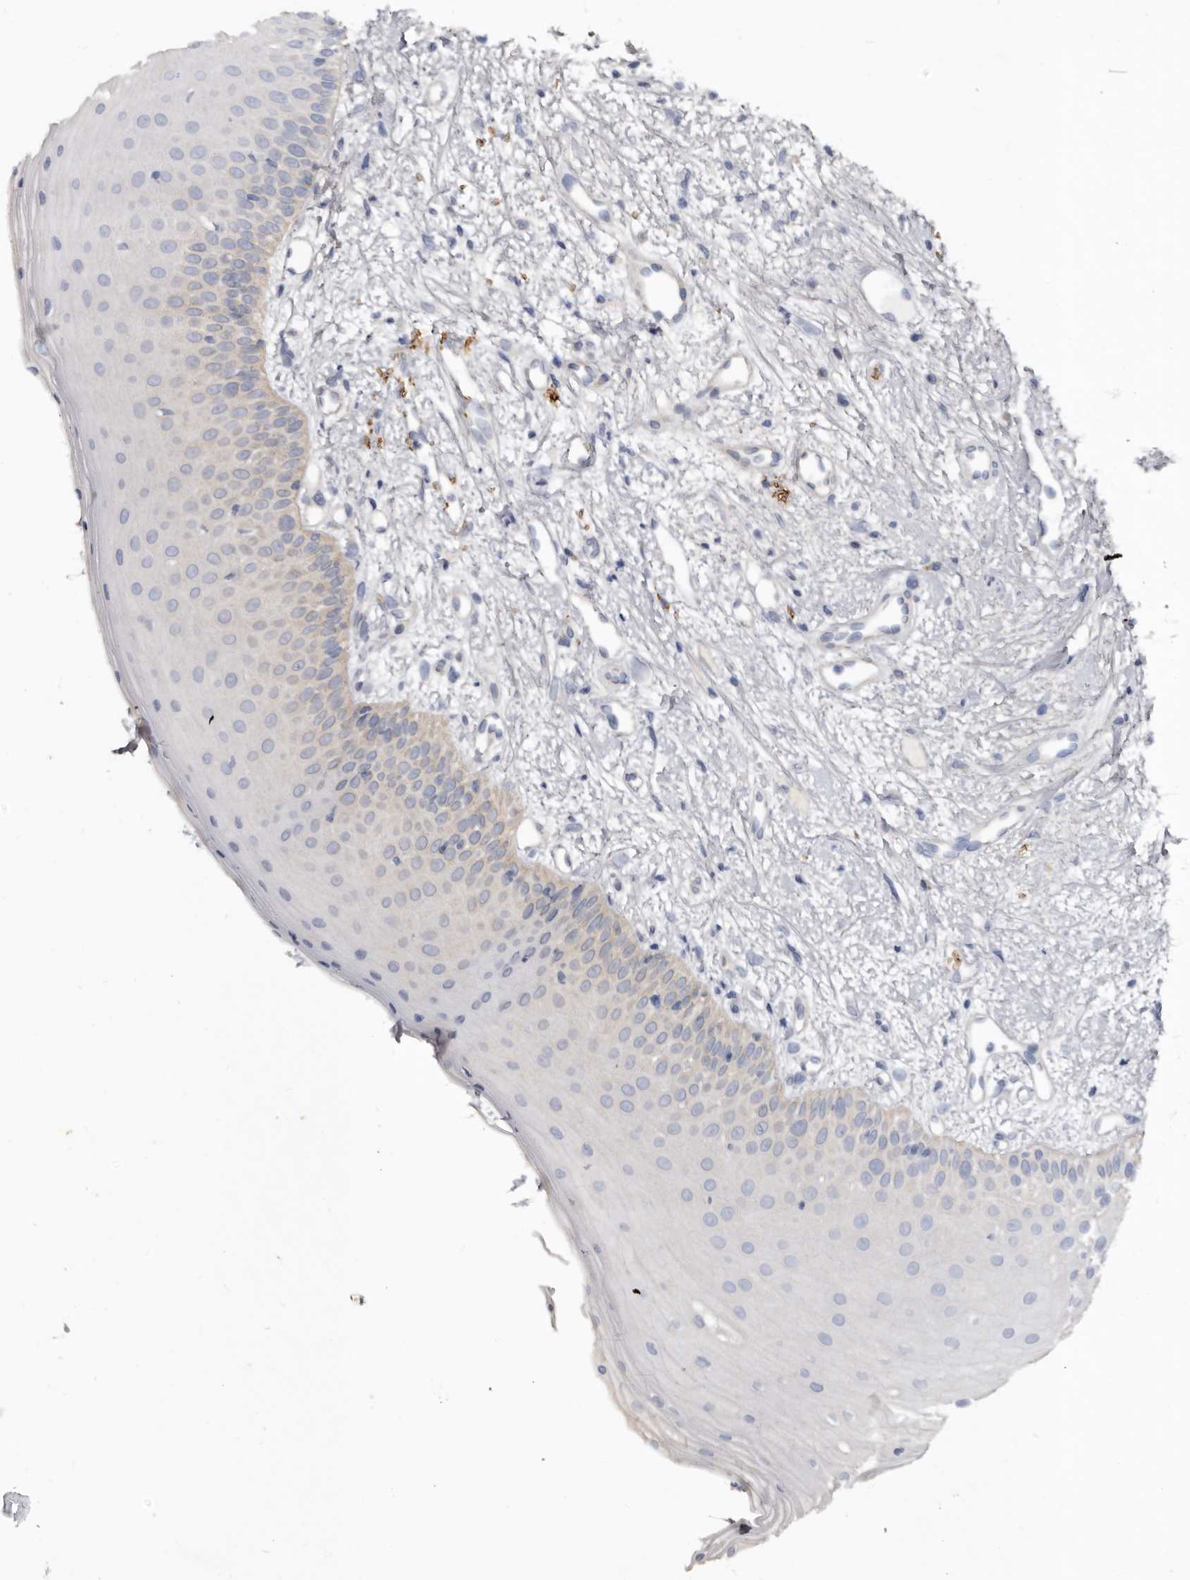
{"staining": {"intensity": "weak", "quantity": "<25%", "location": "cytoplasmic/membranous"}, "tissue": "oral mucosa", "cell_type": "Squamous epithelial cells", "image_type": "normal", "snomed": [{"axis": "morphology", "description": "Normal tissue, NOS"}, {"axis": "topography", "description": "Oral tissue"}], "caption": "Squamous epithelial cells show no significant protein expression in unremarkable oral mucosa. (DAB immunohistochemistry with hematoxylin counter stain).", "gene": "SPTA1", "patient": {"sex": "female", "age": 63}}